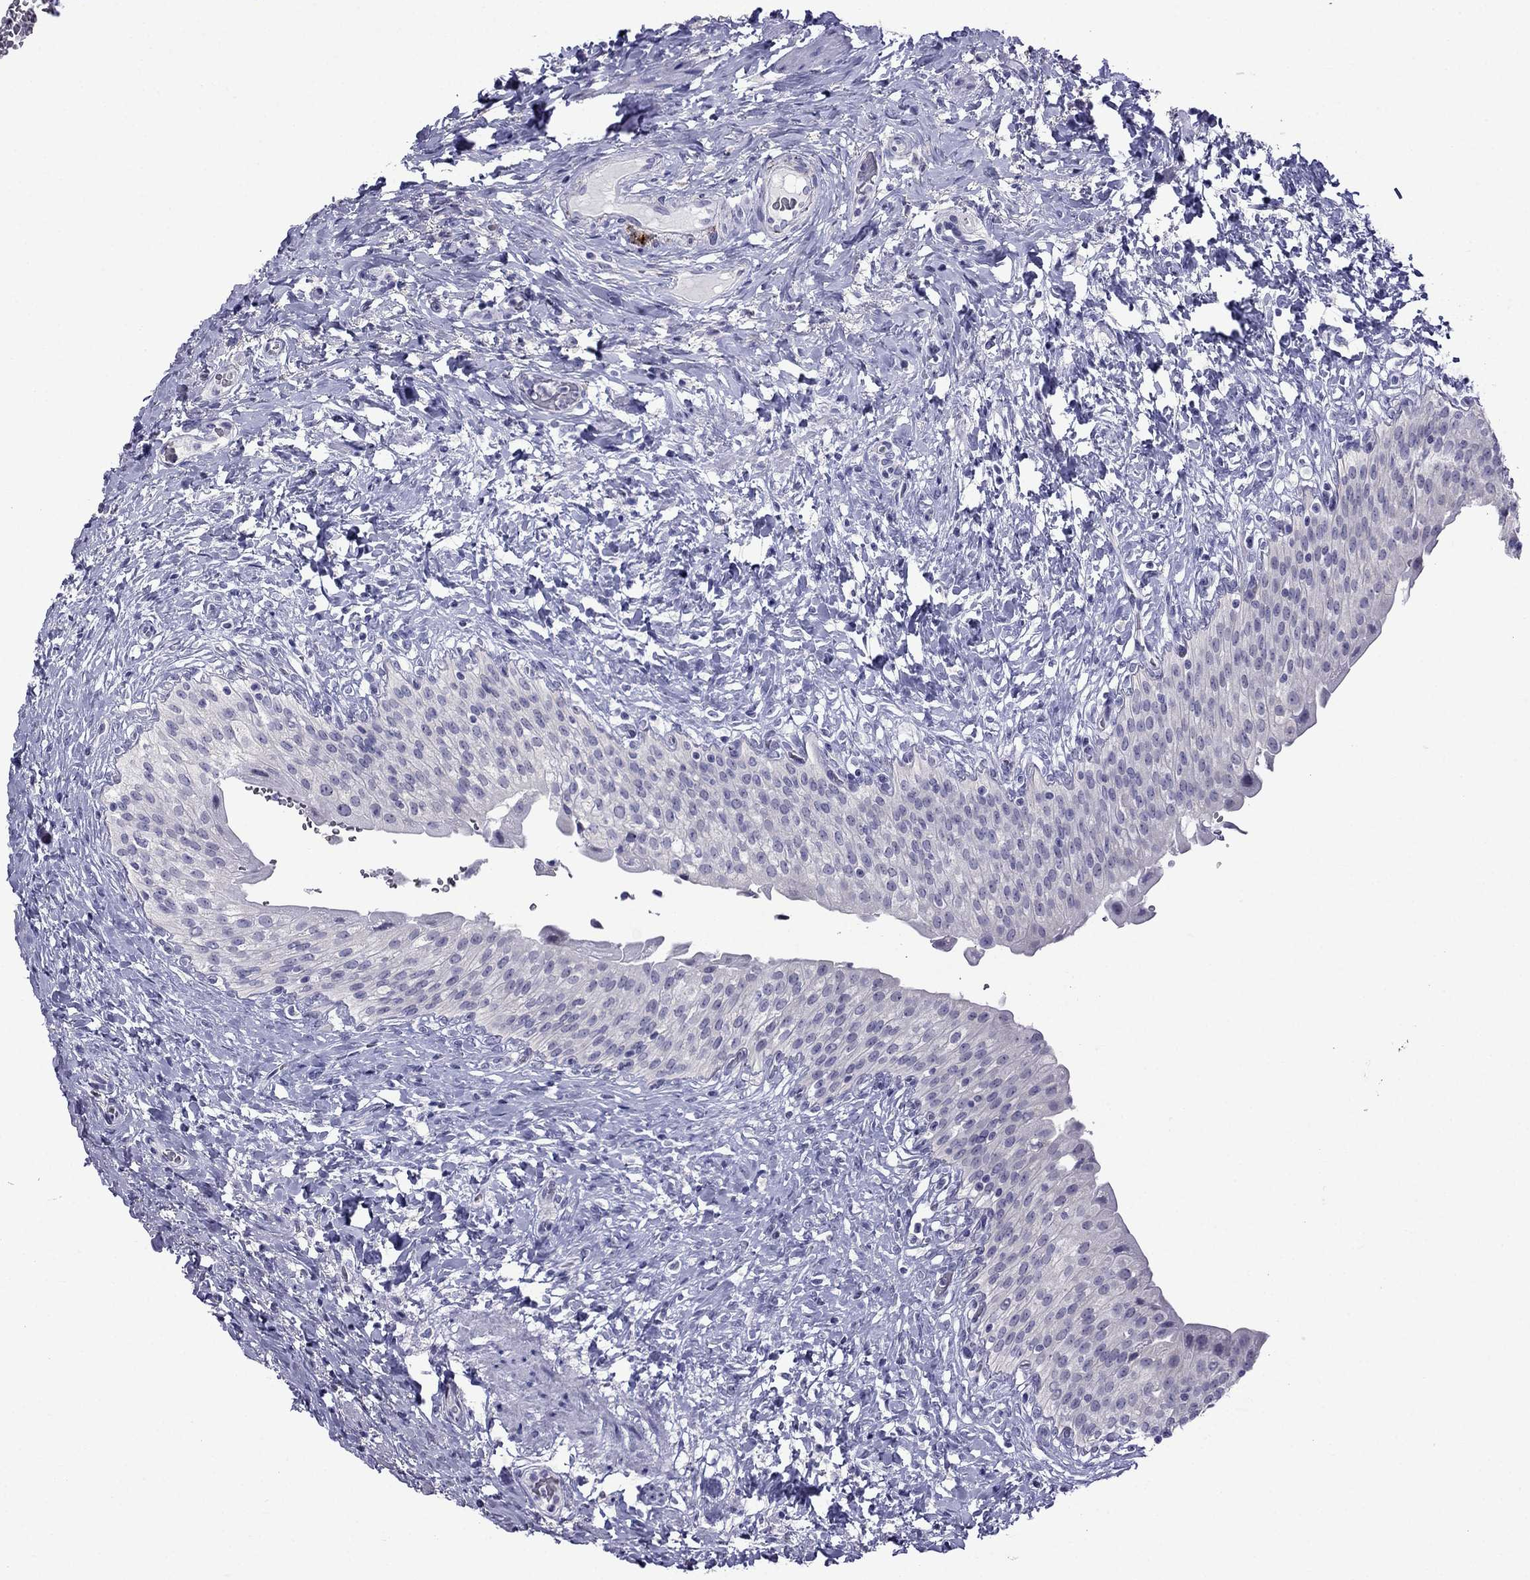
{"staining": {"intensity": "negative", "quantity": "none", "location": "none"}, "tissue": "urinary bladder", "cell_type": "Urothelial cells", "image_type": "normal", "snomed": [{"axis": "morphology", "description": "Normal tissue, NOS"}, {"axis": "morphology", "description": "Inflammation, NOS"}, {"axis": "topography", "description": "Urinary bladder"}], "caption": "High magnification brightfield microscopy of benign urinary bladder stained with DAB (brown) and counterstained with hematoxylin (blue): urothelial cells show no significant positivity.", "gene": "MGP", "patient": {"sex": "male", "age": 64}}